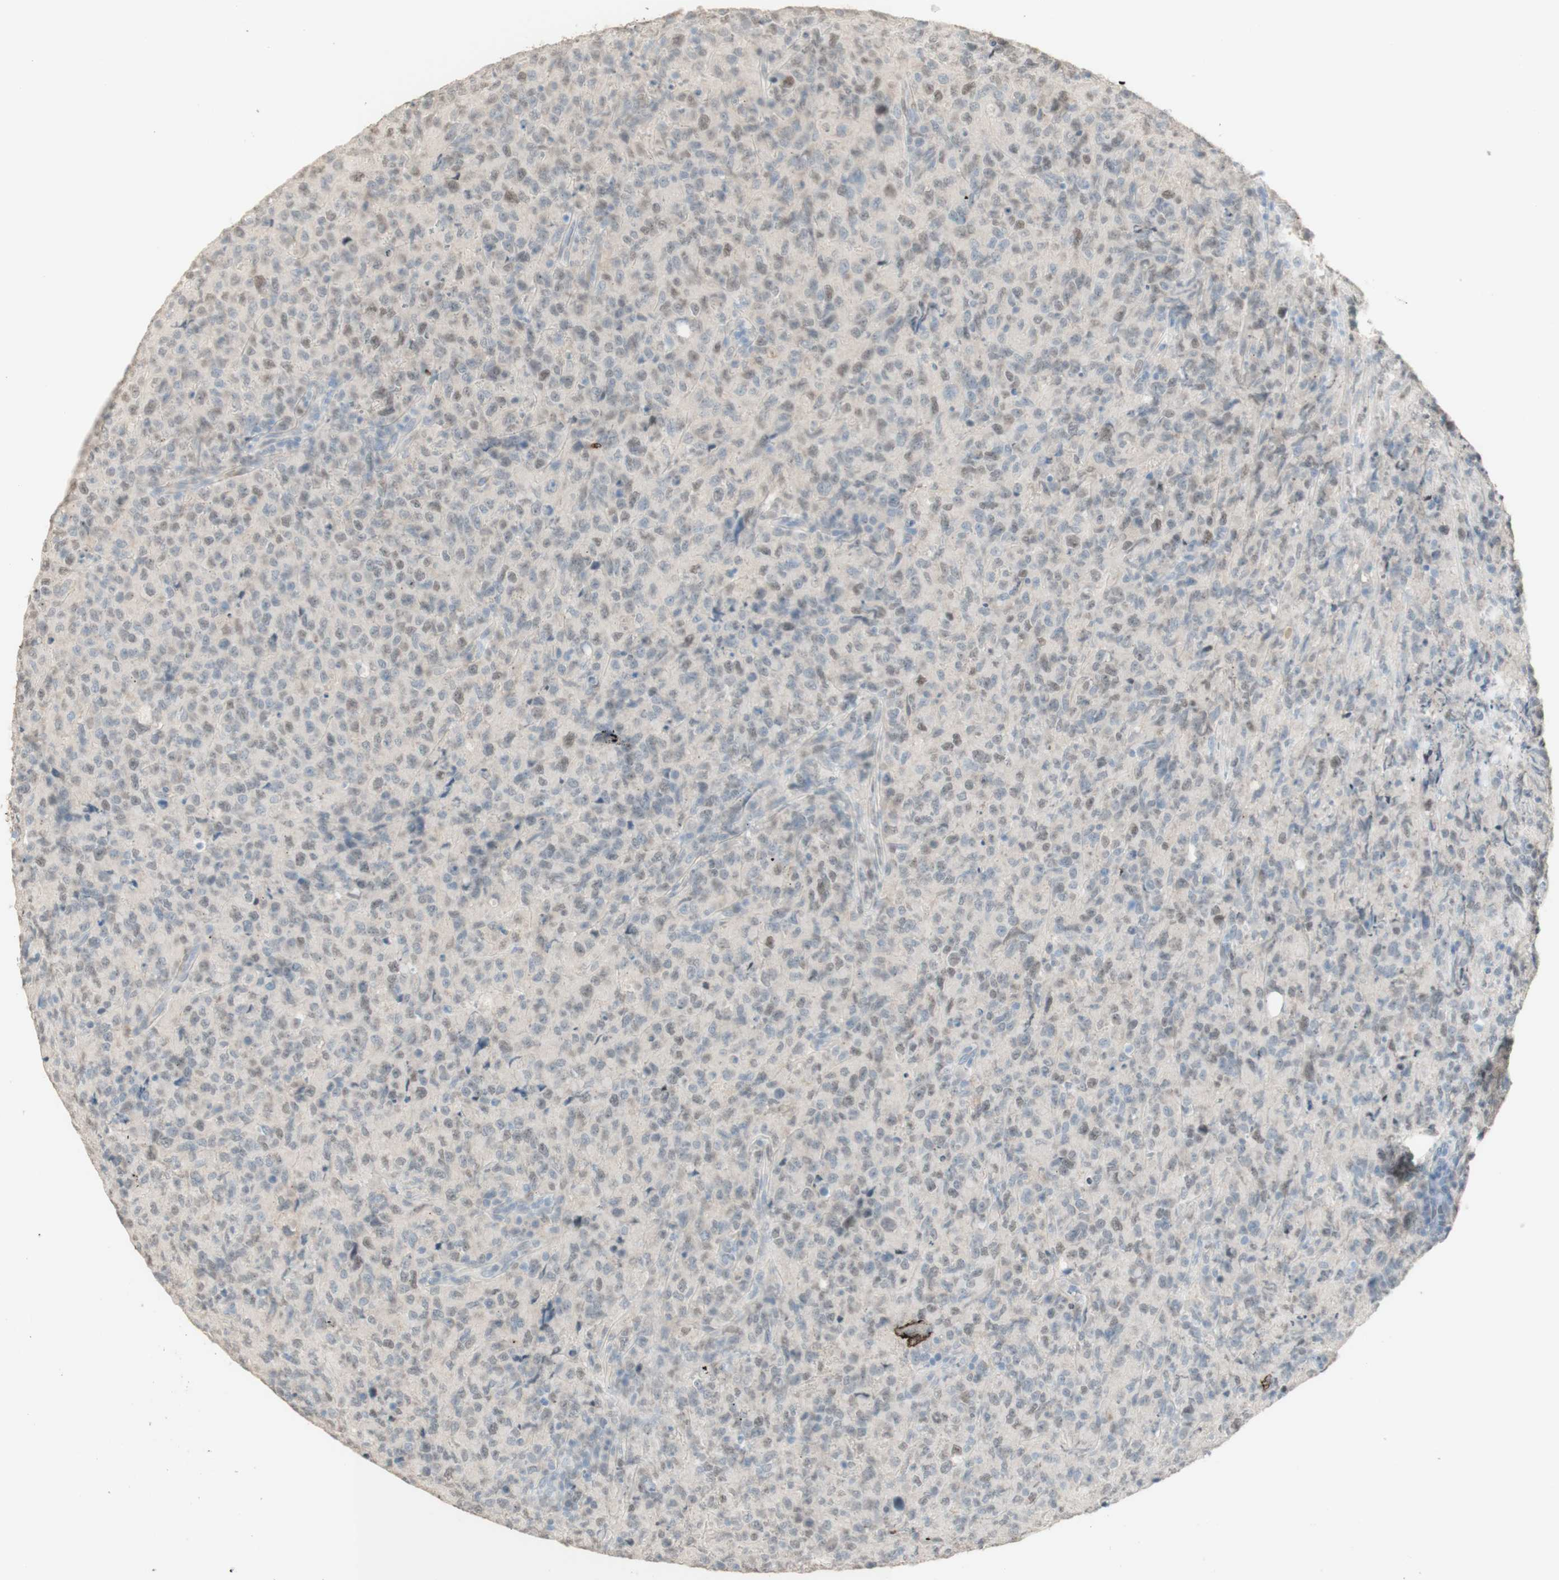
{"staining": {"intensity": "negative", "quantity": "none", "location": "none"}, "tissue": "lymphoma", "cell_type": "Tumor cells", "image_type": "cancer", "snomed": [{"axis": "morphology", "description": "Malignant lymphoma, non-Hodgkin's type, High grade"}, {"axis": "topography", "description": "Tonsil"}], "caption": "Immunohistochemistry photomicrograph of neoplastic tissue: human malignant lymphoma, non-Hodgkin's type (high-grade) stained with DAB exhibits no significant protein positivity in tumor cells.", "gene": "MUC3A", "patient": {"sex": "female", "age": 36}}